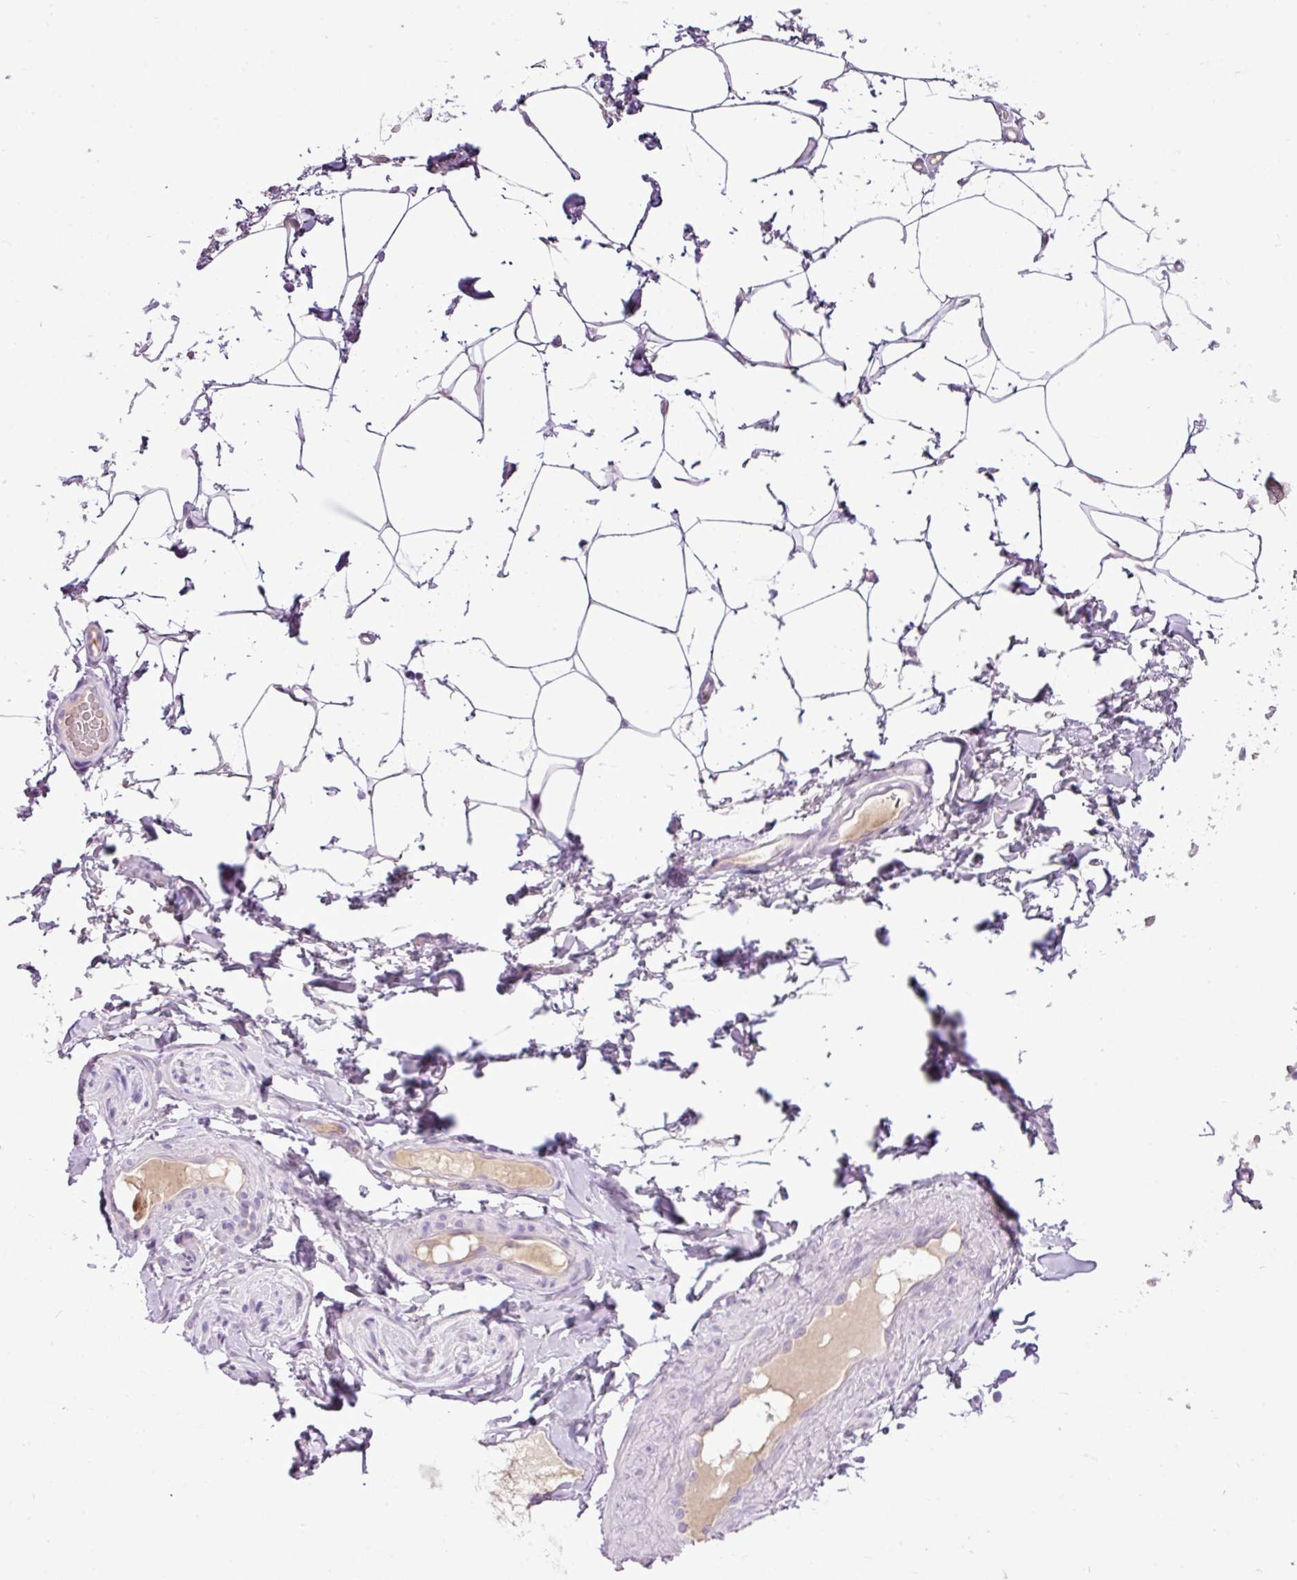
{"staining": {"intensity": "negative", "quantity": "none", "location": "none"}, "tissue": "adipose tissue", "cell_type": "Adipocytes", "image_type": "normal", "snomed": [{"axis": "morphology", "description": "Normal tissue, NOS"}, {"axis": "topography", "description": "Vascular tissue"}, {"axis": "topography", "description": "Peripheral nerve tissue"}], "caption": "Adipocytes are negative for brown protein staining in benign adipose tissue. The staining is performed using DAB brown chromogen with nuclei counter-stained in using hematoxylin.", "gene": "HTR3E", "patient": {"sex": "male", "age": 41}}